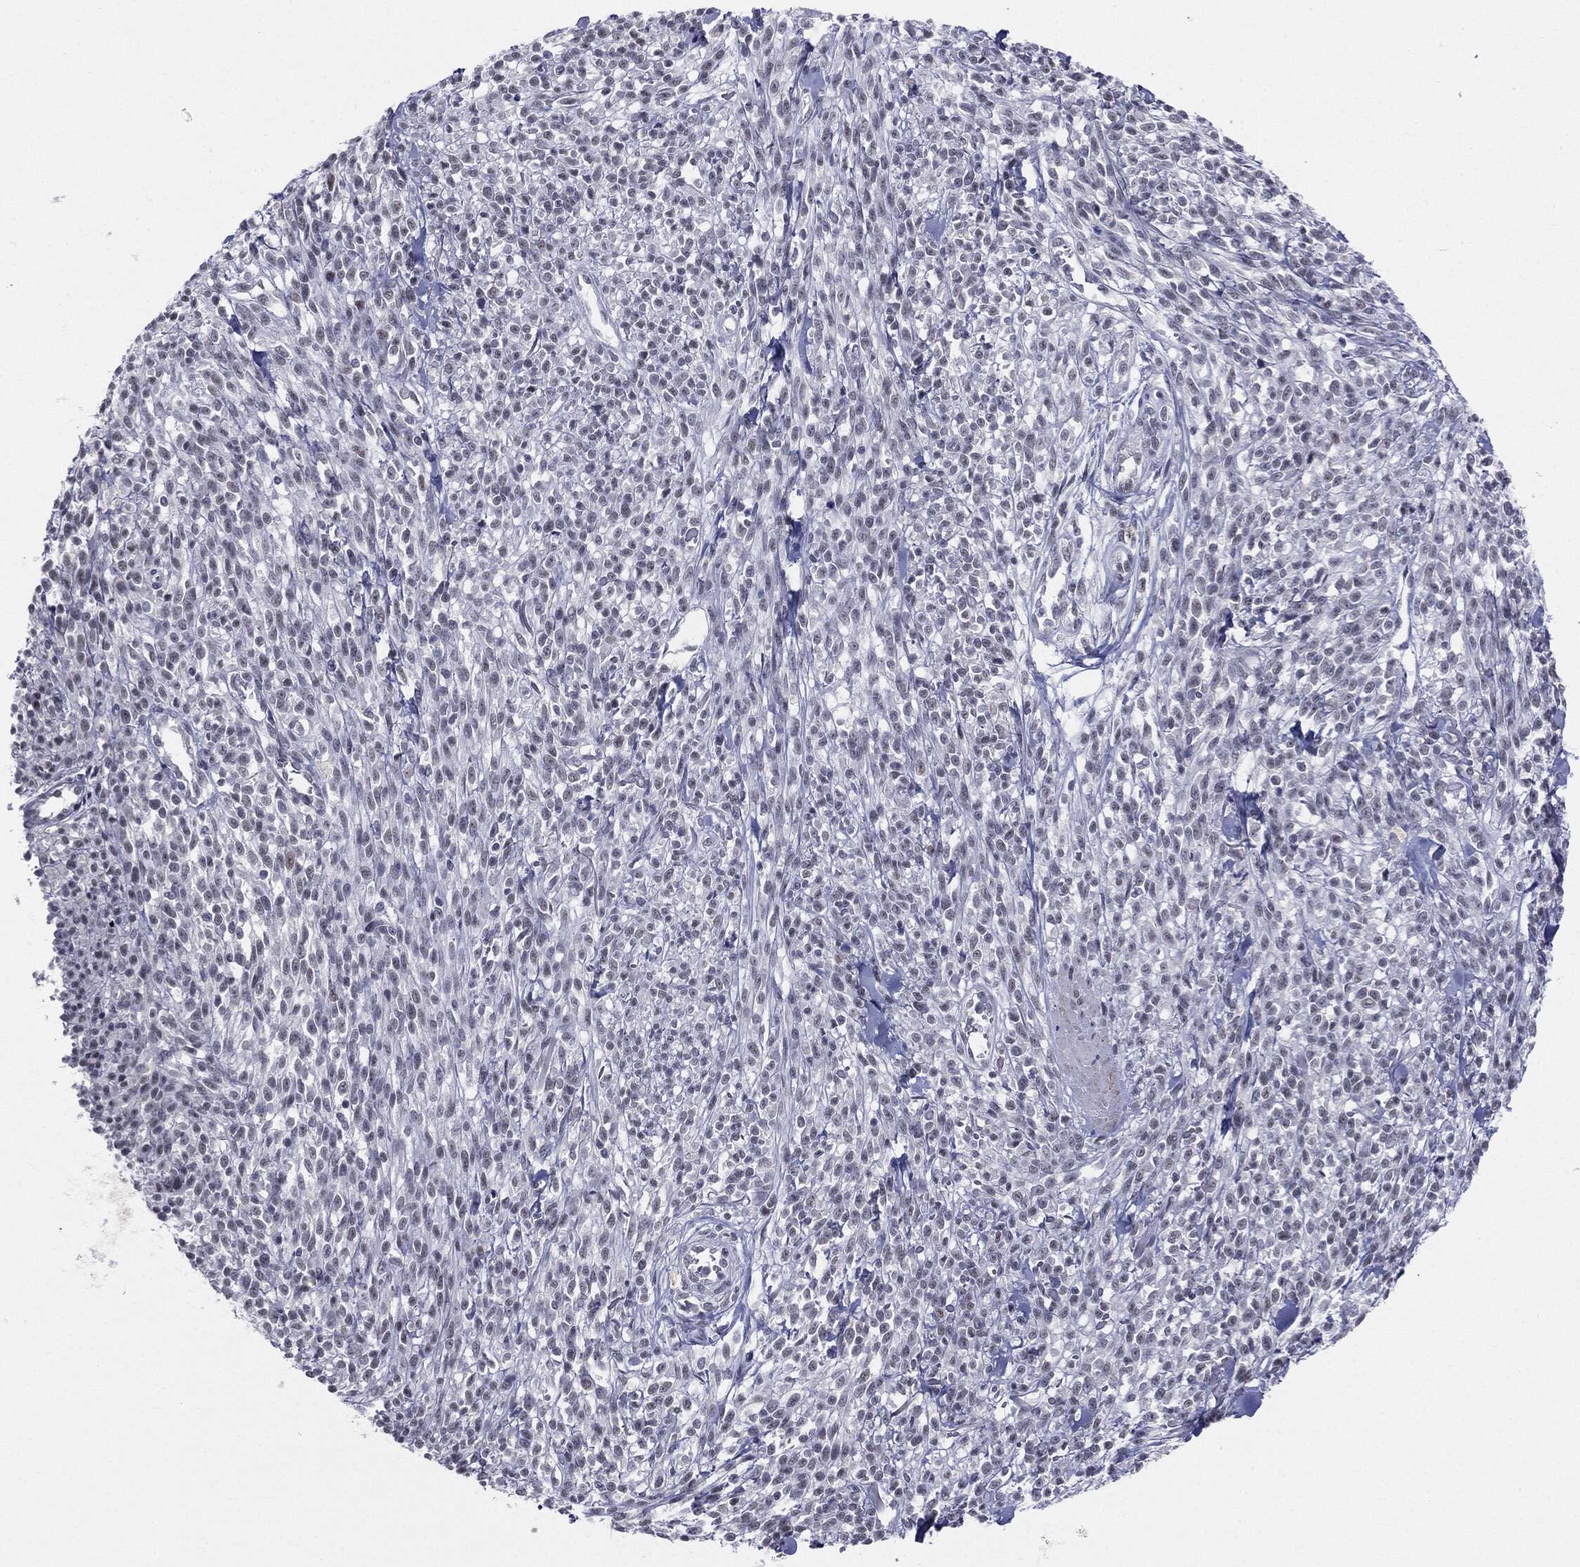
{"staining": {"intensity": "negative", "quantity": "none", "location": "none"}, "tissue": "melanoma", "cell_type": "Tumor cells", "image_type": "cancer", "snomed": [{"axis": "morphology", "description": "Malignant melanoma, NOS"}, {"axis": "topography", "description": "Skin"}, {"axis": "topography", "description": "Skin of trunk"}], "caption": "A photomicrograph of melanoma stained for a protein shows no brown staining in tumor cells. The staining was performed using DAB (3,3'-diaminobenzidine) to visualize the protein expression in brown, while the nuclei were stained in blue with hematoxylin (Magnification: 20x).", "gene": "SLC5A5", "patient": {"sex": "male", "age": 74}}